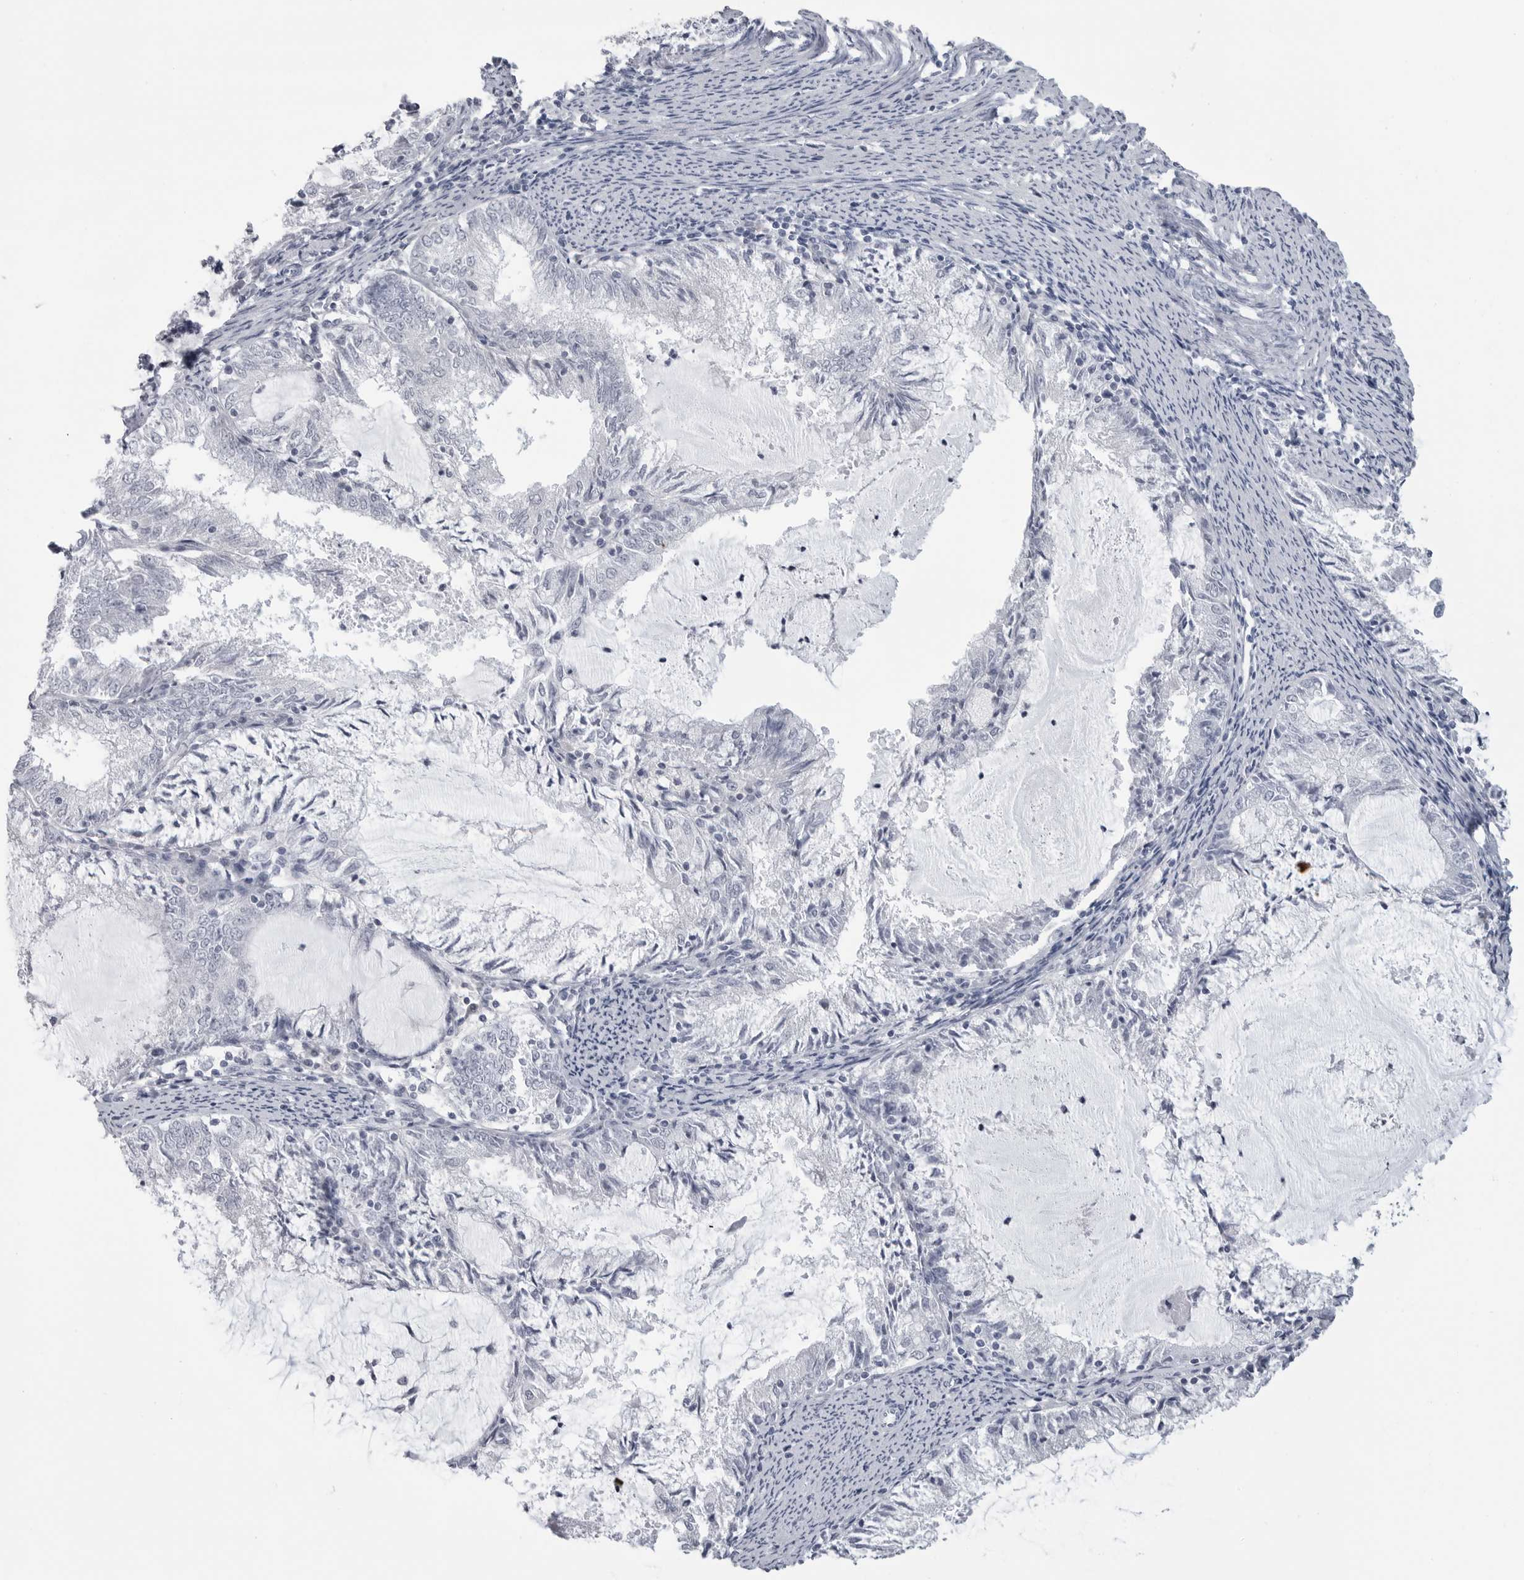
{"staining": {"intensity": "negative", "quantity": "none", "location": "none"}, "tissue": "endometrial cancer", "cell_type": "Tumor cells", "image_type": "cancer", "snomed": [{"axis": "morphology", "description": "Adenocarcinoma, NOS"}, {"axis": "topography", "description": "Endometrium"}], "caption": "DAB immunohistochemical staining of human adenocarcinoma (endometrial) shows no significant staining in tumor cells.", "gene": "PGA3", "patient": {"sex": "female", "age": 57}}